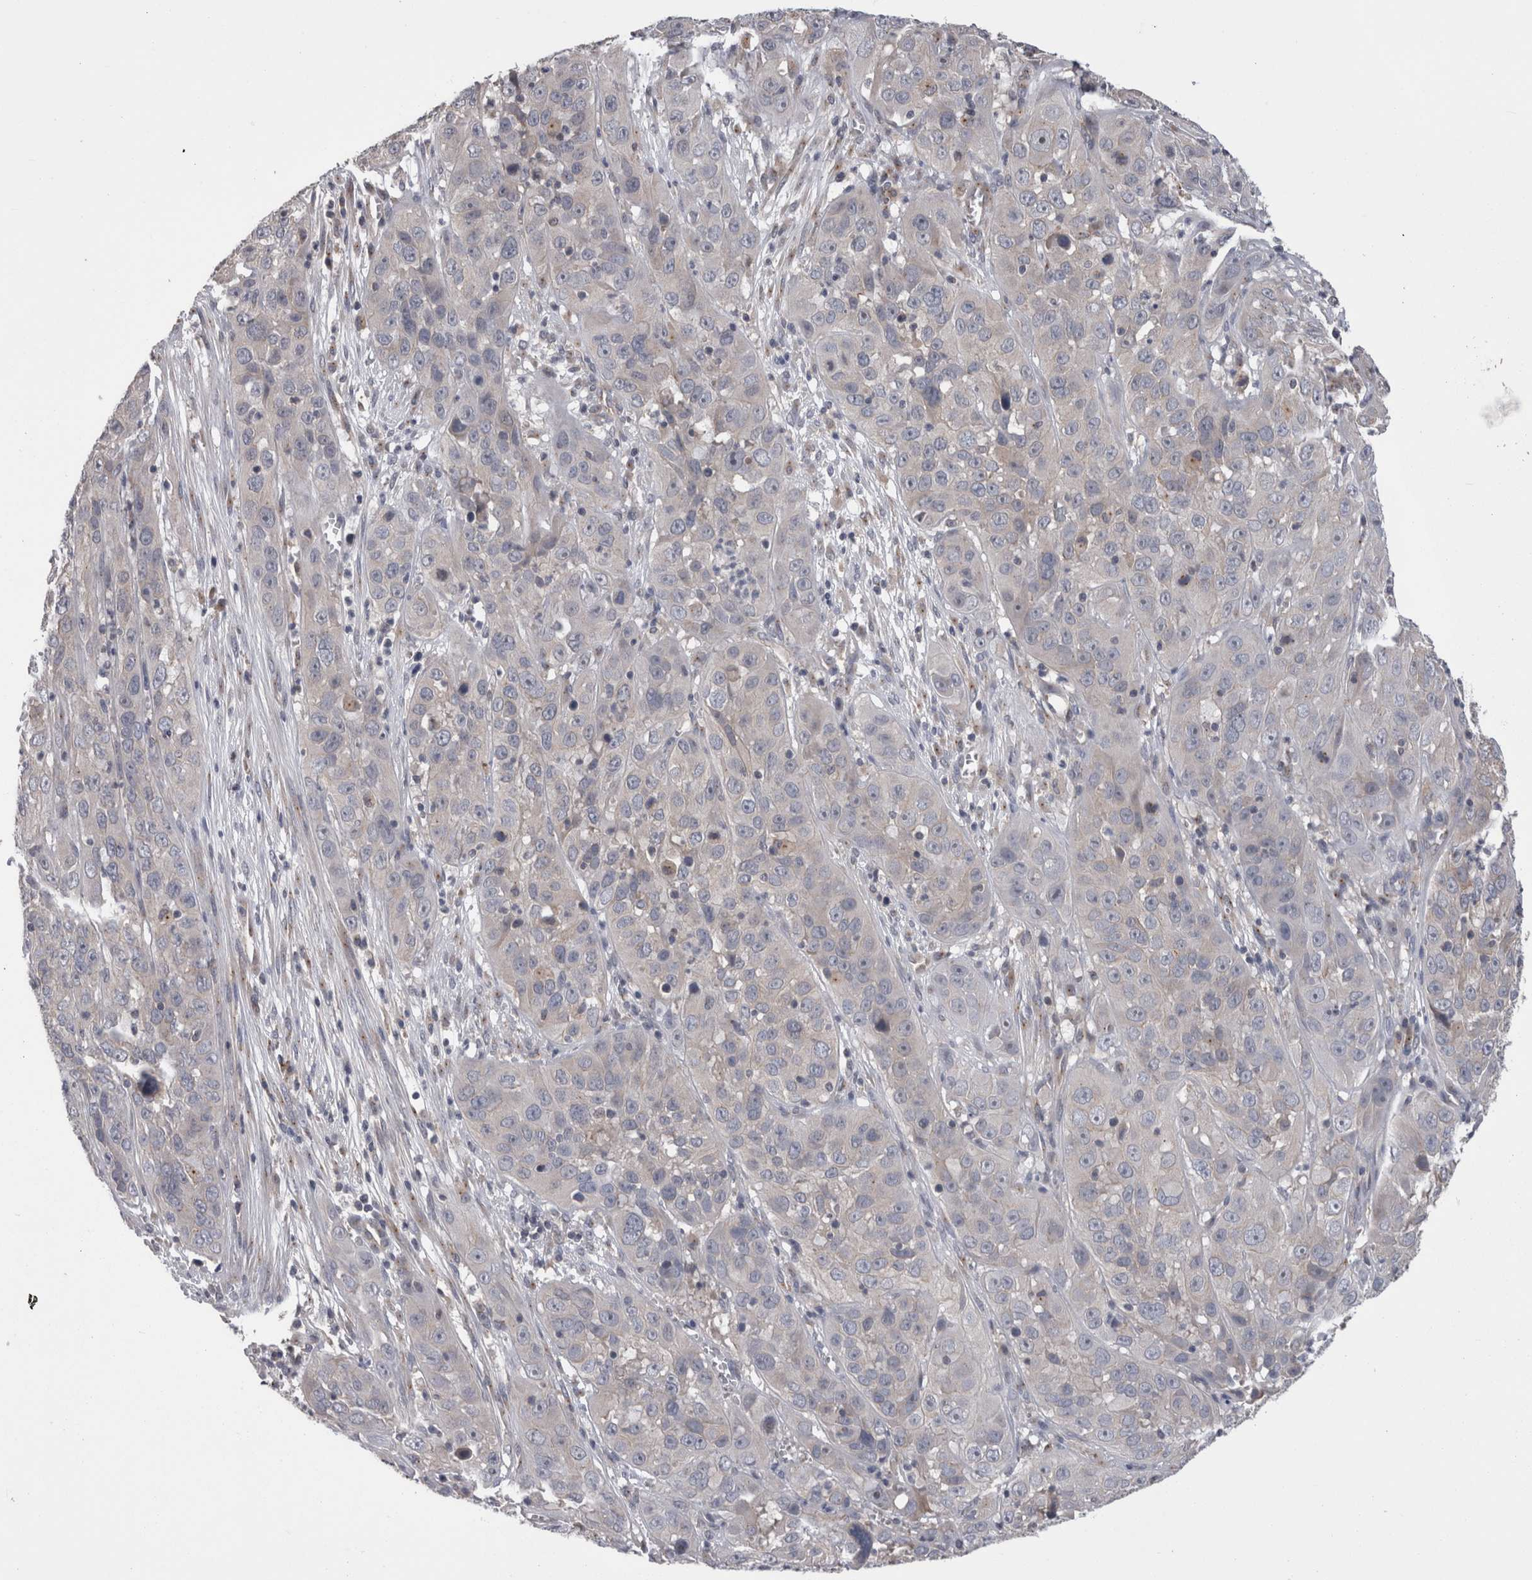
{"staining": {"intensity": "negative", "quantity": "none", "location": "none"}, "tissue": "cervical cancer", "cell_type": "Tumor cells", "image_type": "cancer", "snomed": [{"axis": "morphology", "description": "Squamous cell carcinoma, NOS"}, {"axis": "topography", "description": "Cervix"}], "caption": "High power microscopy photomicrograph of an IHC image of cervical cancer (squamous cell carcinoma), revealing no significant expression in tumor cells.", "gene": "DCTN6", "patient": {"sex": "female", "age": 32}}